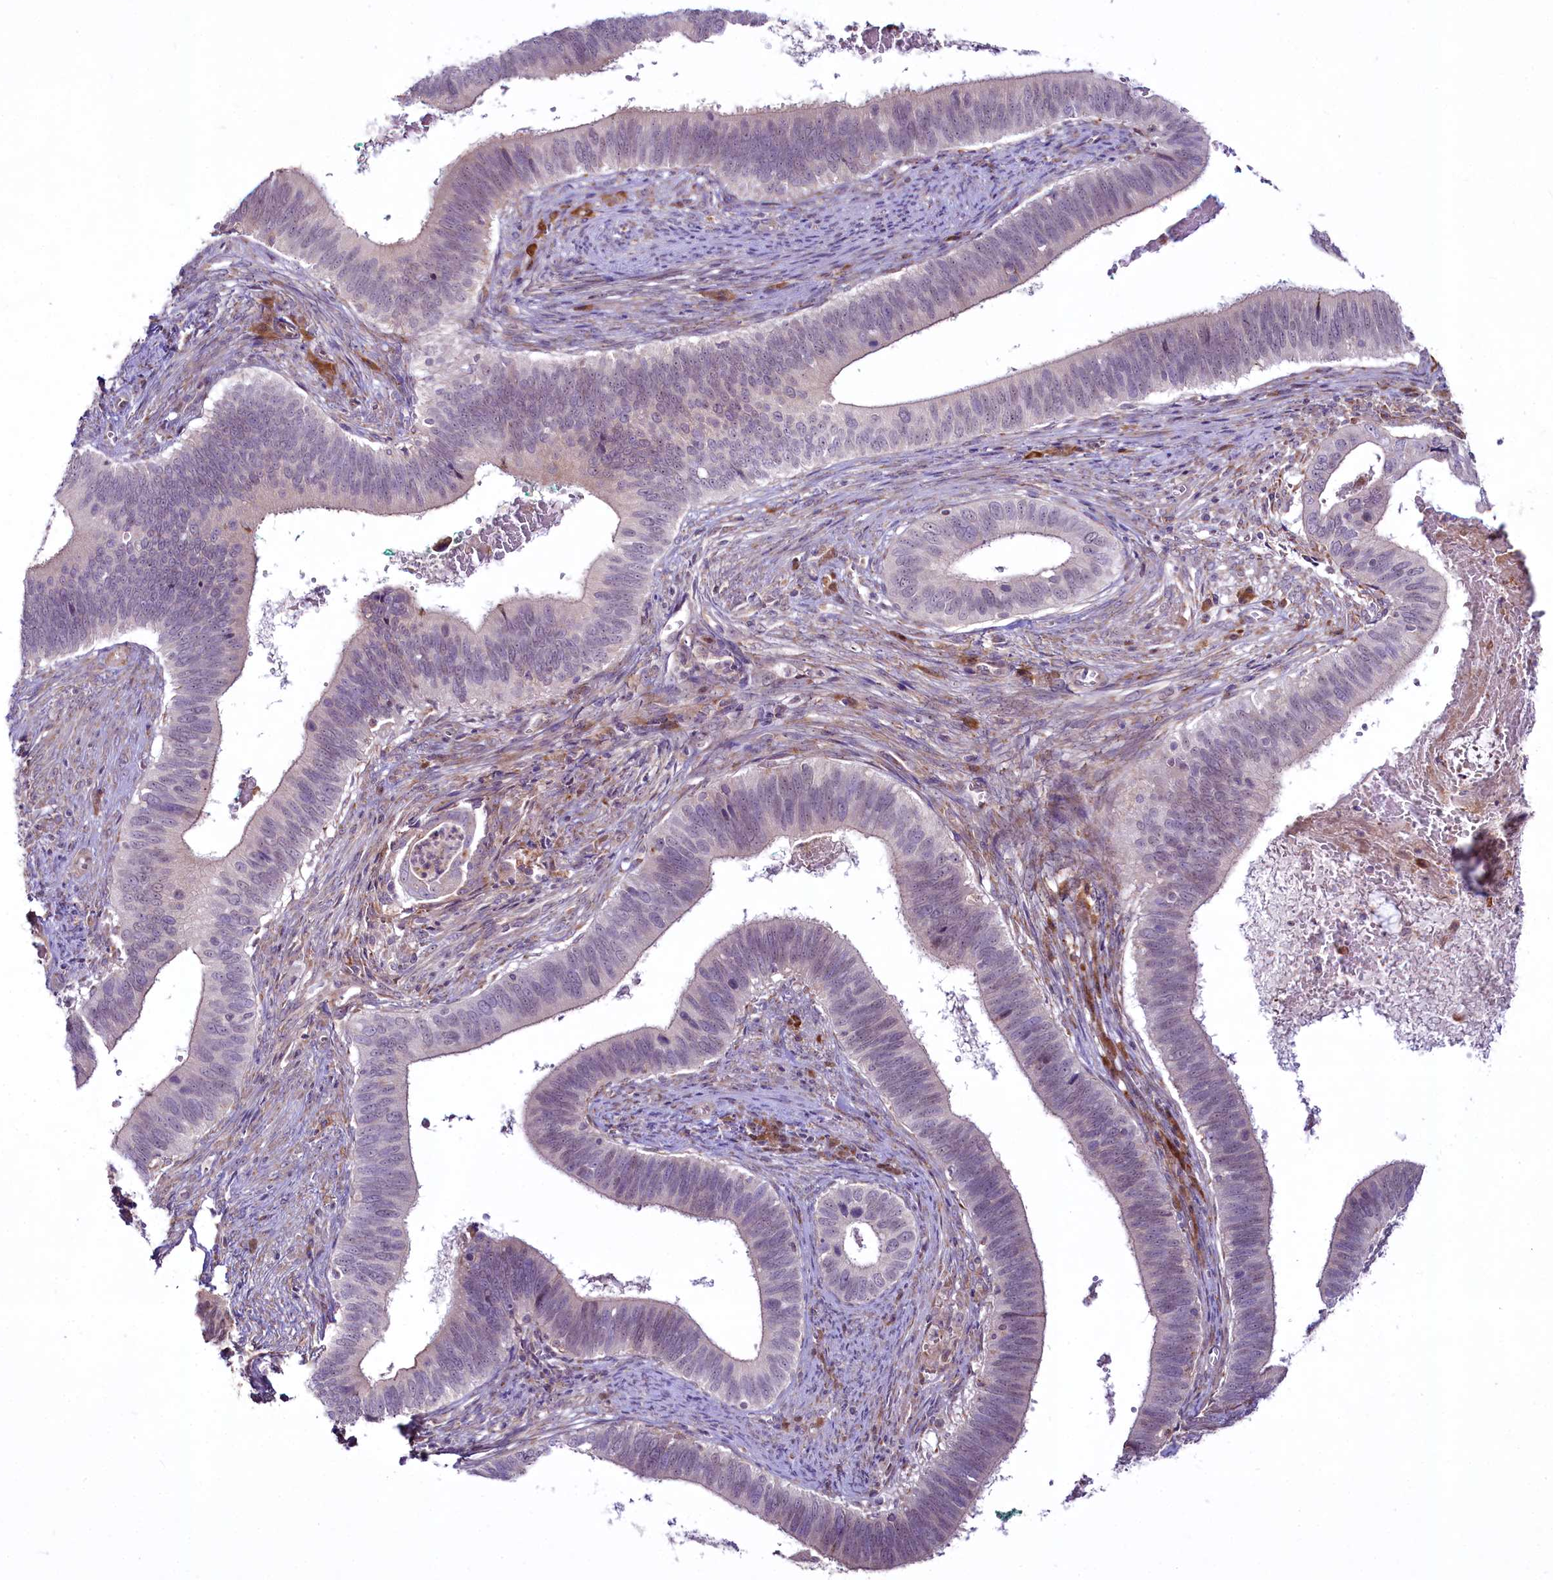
{"staining": {"intensity": "negative", "quantity": "none", "location": "none"}, "tissue": "cervical cancer", "cell_type": "Tumor cells", "image_type": "cancer", "snomed": [{"axis": "morphology", "description": "Adenocarcinoma, NOS"}, {"axis": "topography", "description": "Cervix"}], "caption": "Tumor cells show no significant staining in cervical adenocarcinoma.", "gene": "RSBN1", "patient": {"sex": "female", "age": 42}}